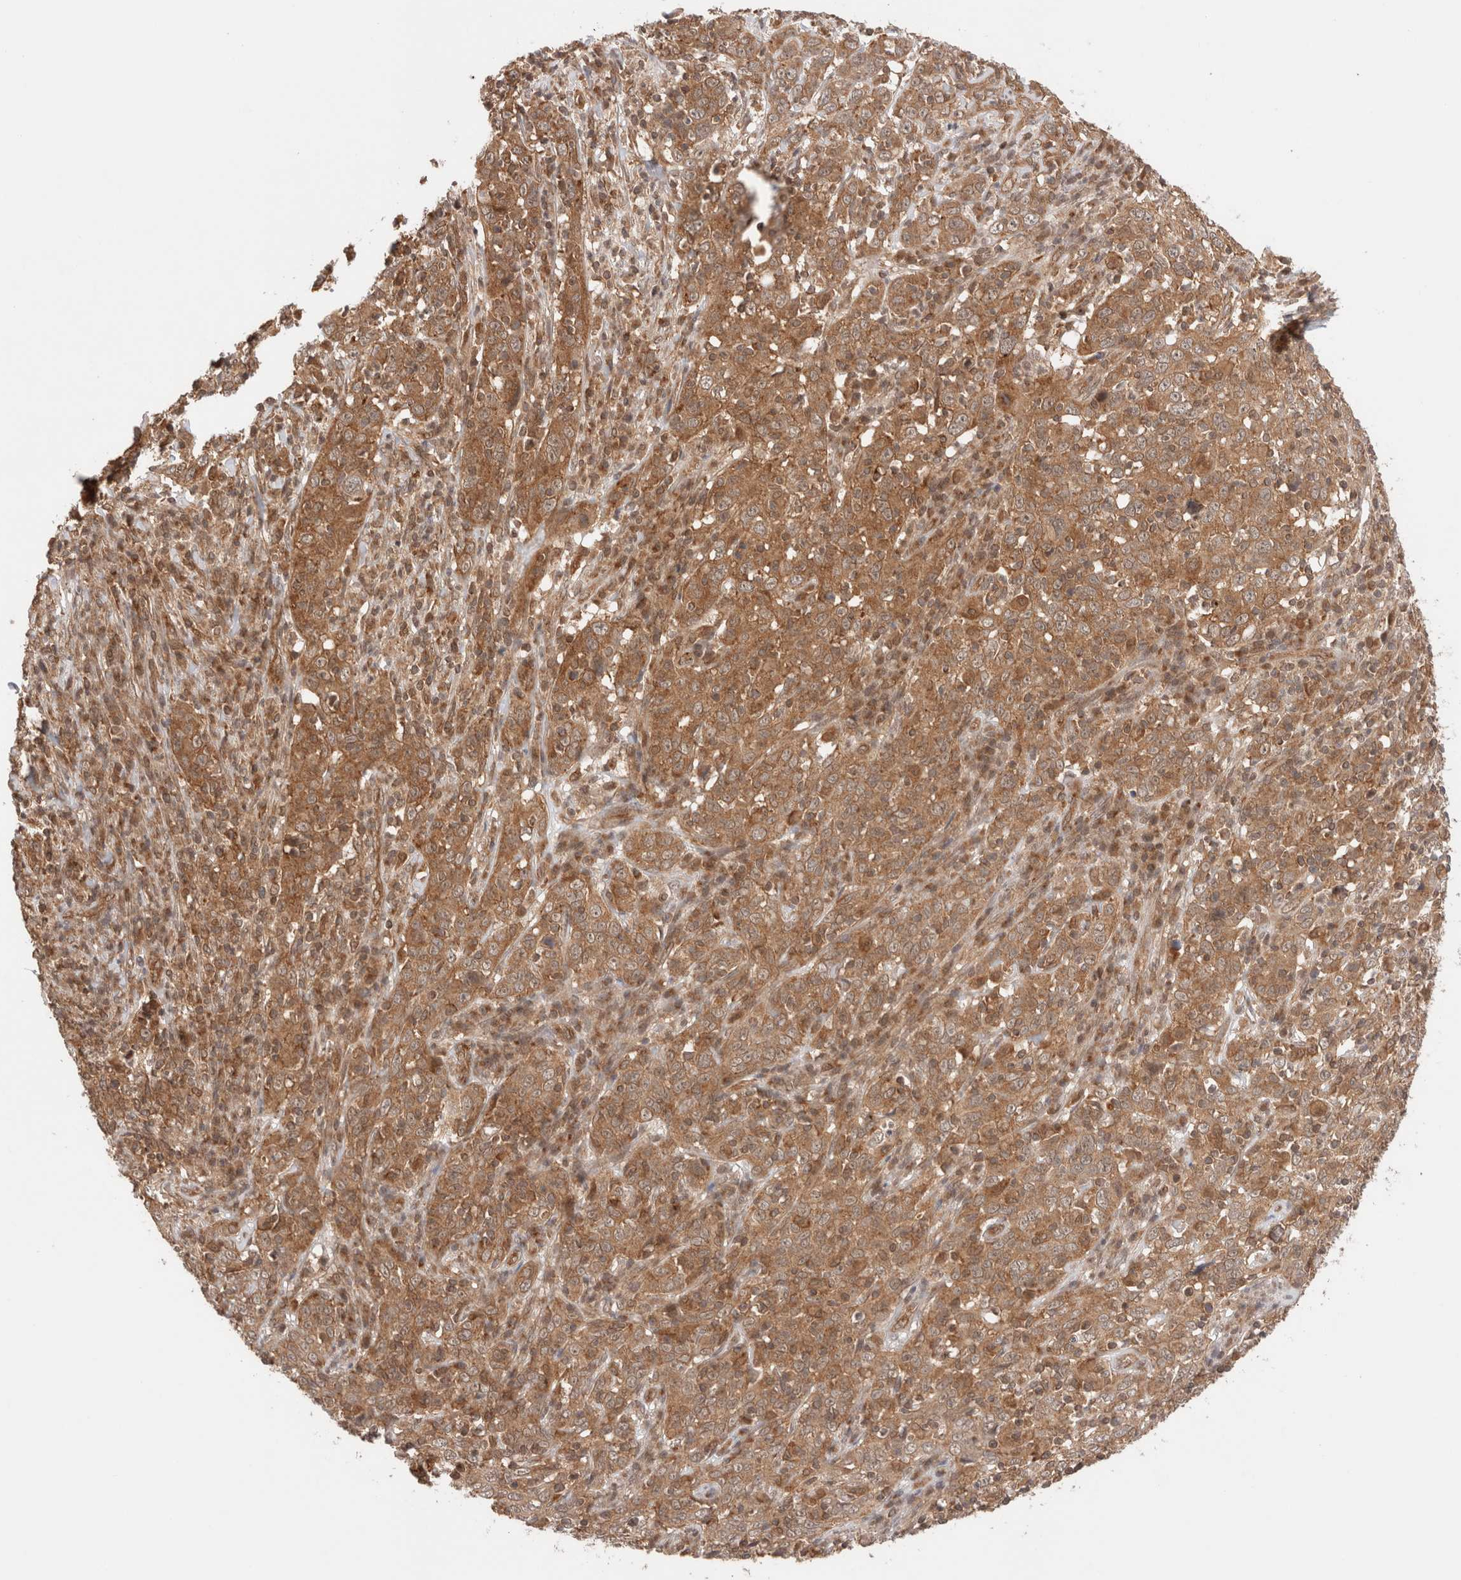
{"staining": {"intensity": "moderate", "quantity": ">75%", "location": "cytoplasmic/membranous,nuclear"}, "tissue": "cervical cancer", "cell_type": "Tumor cells", "image_type": "cancer", "snomed": [{"axis": "morphology", "description": "Squamous cell carcinoma, NOS"}, {"axis": "topography", "description": "Cervix"}], "caption": "Immunohistochemistry photomicrograph of cervical cancer stained for a protein (brown), which displays medium levels of moderate cytoplasmic/membranous and nuclear positivity in about >75% of tumor cells.", "gene": "SIKE1", "patient": {"sex": "female", "age": 46}}